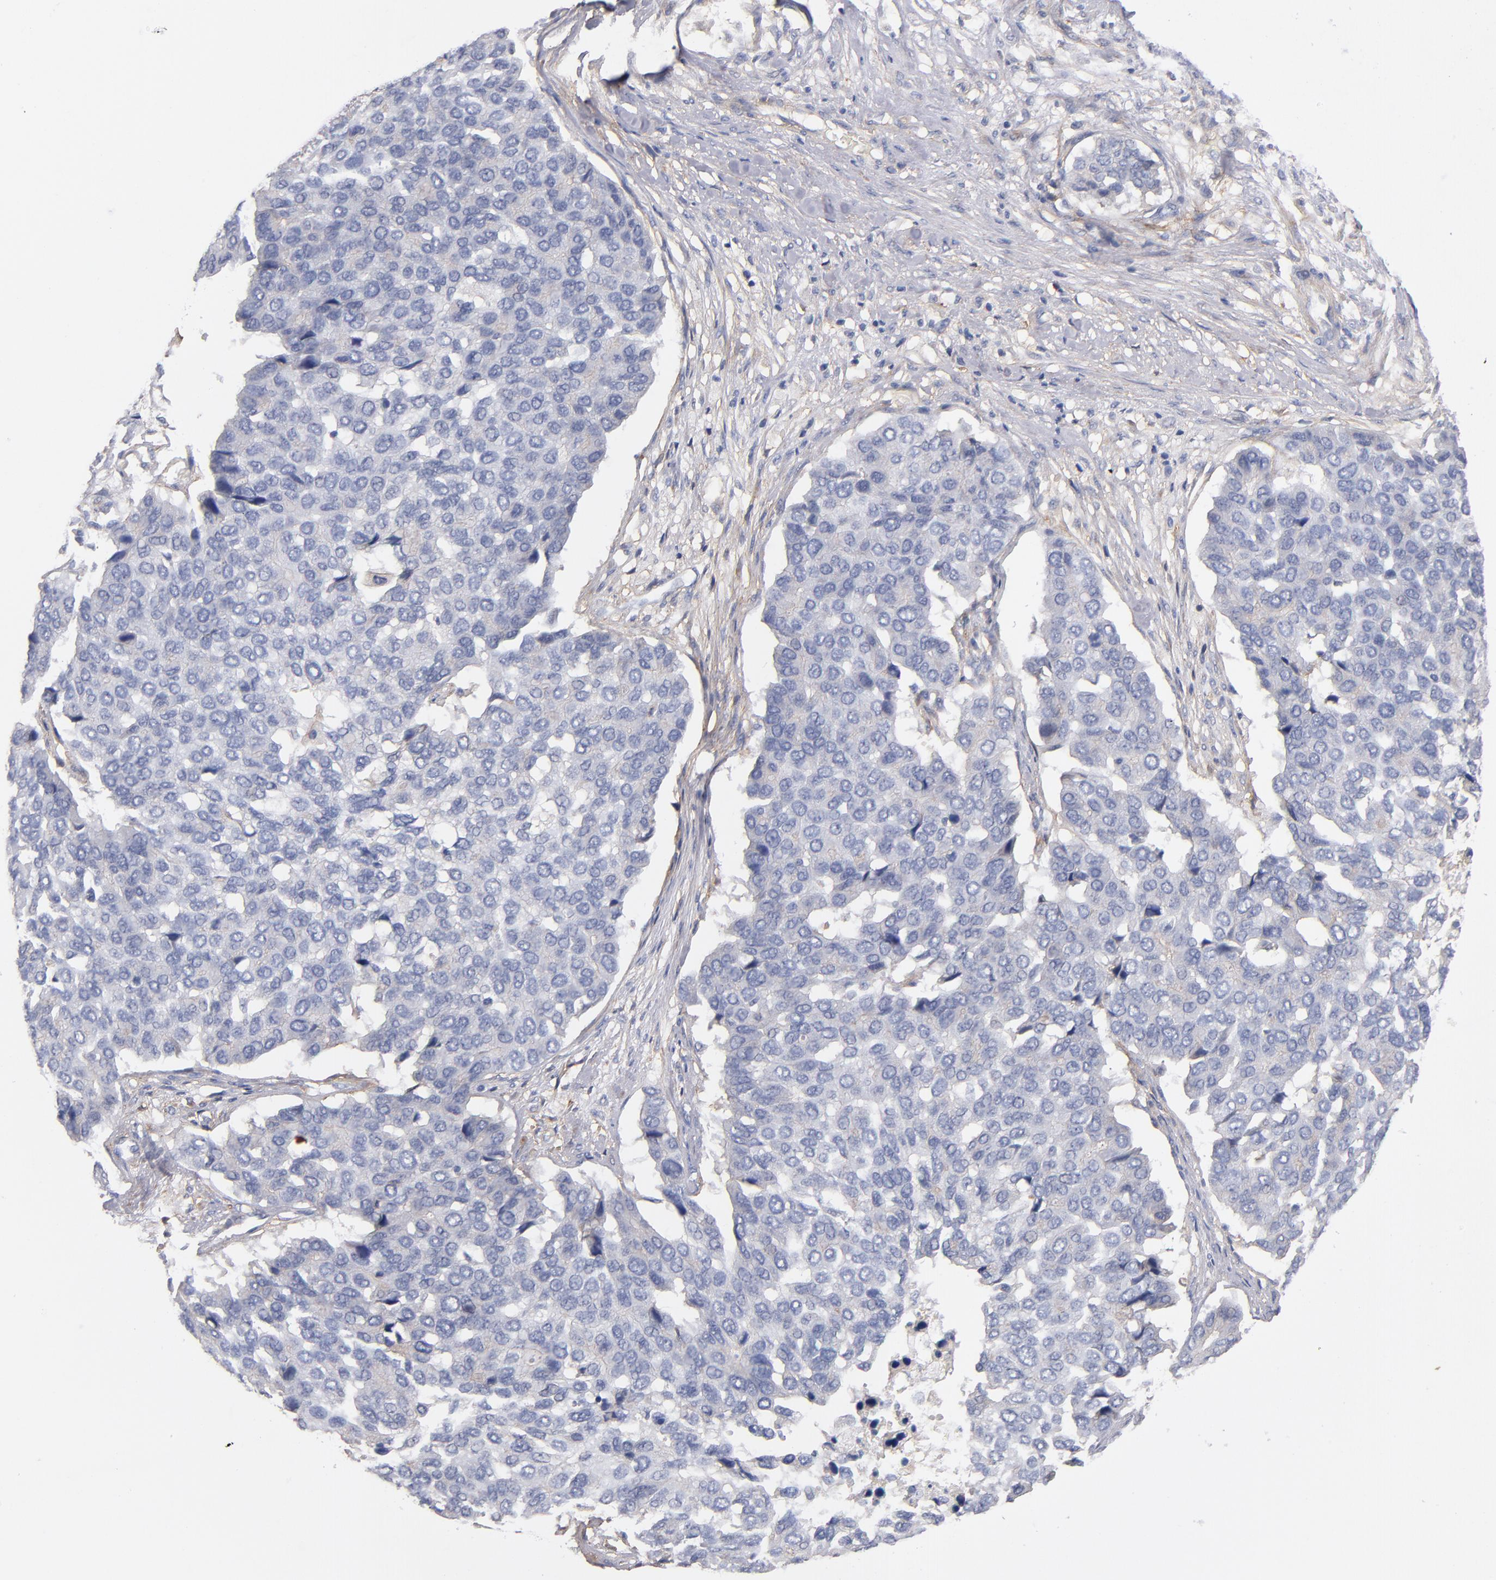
{"staining": {"intensity": "weak", "quantity": "<25%", "location": "cytoplasmic/membranous"}, "tissue": "pancreatic cancer", "cell_type": "Tumor cells", "image_type": "cancer", "snomed": [{"axis": "morphology", "description": "Adenocarcinoma, NOS"}, {"axis": "topography", "description": "Pancreas"}], "caption": "An image of human adenocarcinoma (pancreatic) is negative for staining in tumor cells. Nuclei are stained in blue.", "gene": "PLSCR4", "patient": {"sex": "male", "age": 50}}